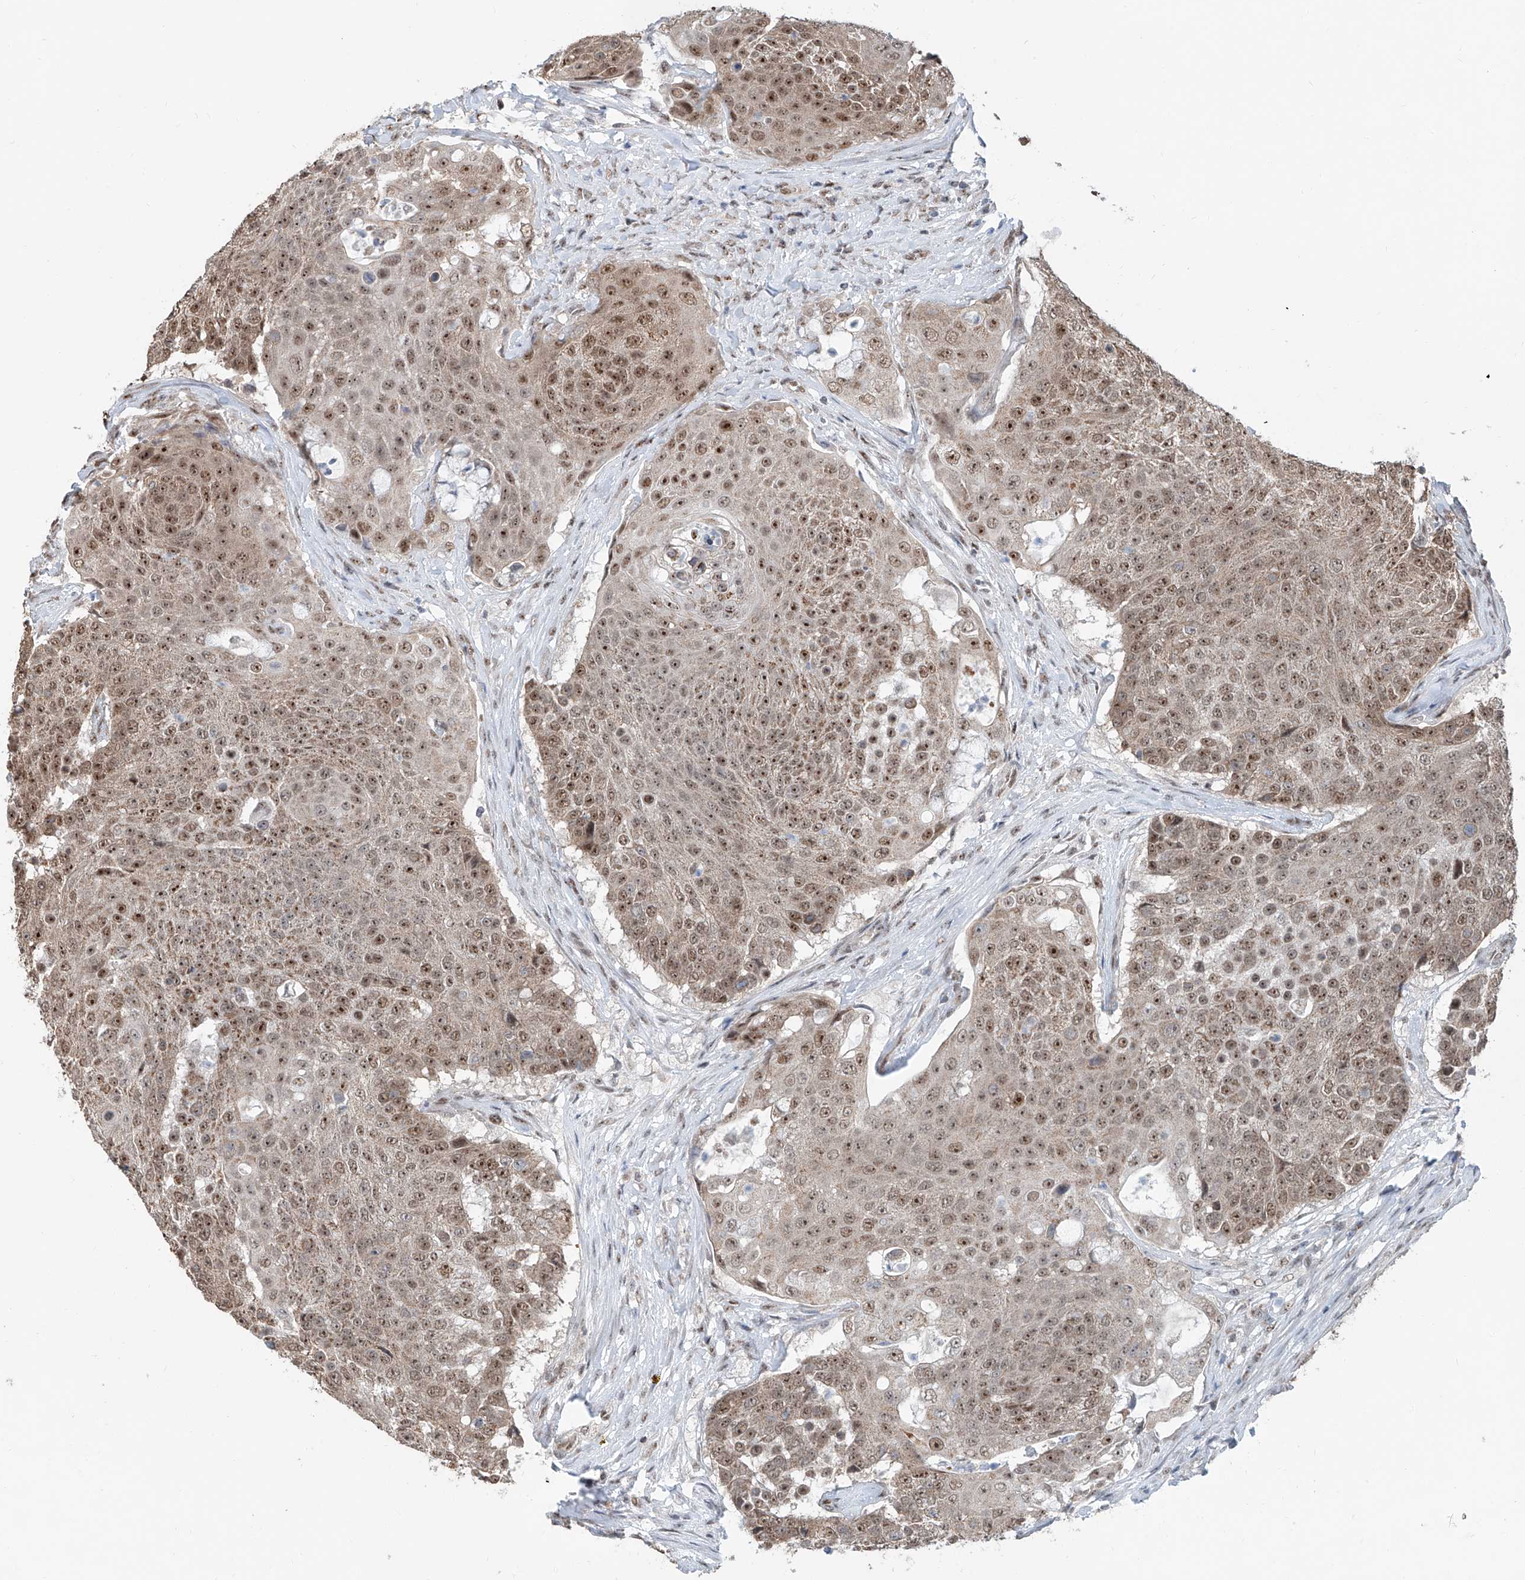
{"staining": {"intensity": "moderate", "quantity": ">75%", "location": "cytoplasmic/membranous,nuclear"}, "tissue": "urothelial cancer", "cell_type": "Tumor cells", "image_type": "cancer", "snomed": [{"axis": "morphology", "description": "Urothelial carcinoma, High grade"}, {"axis": "topography", "description": "Urinary bladder"}], "caption": "Moderate cytoplasmic/membranous and nuclear positivity is present in approximately >75% of tumor cells in urothelial carcinoma (high-grade).", "gene": "SDE2", "patient": {"sex": "female", "age": 63}}